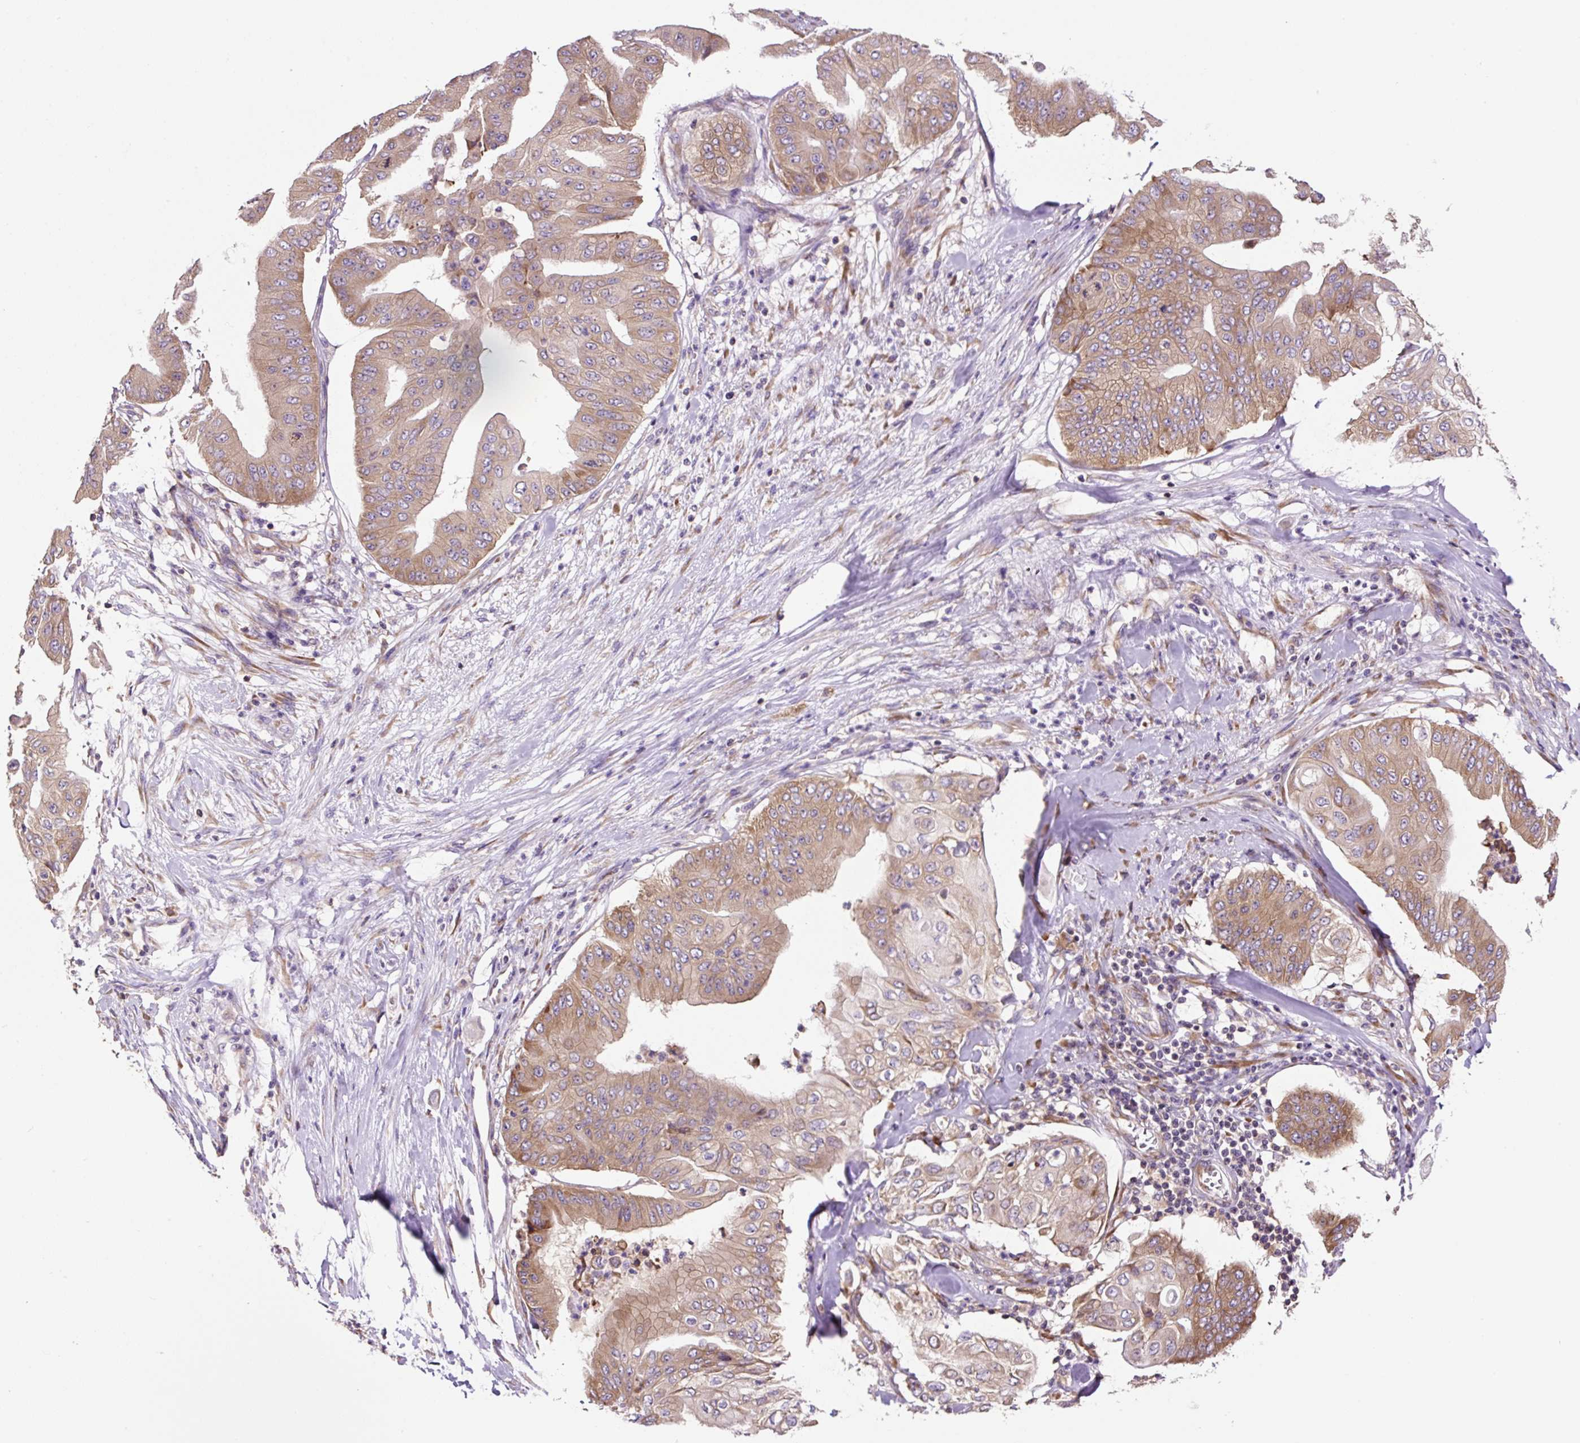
{"staining": {"intensity": "moderate", "quantity": "25%-75%", "location": "cytoplasmic/membranous"}, "tissue": "pancreatic cancer", "cell_type": "Tumor cells", "image_type": "cancer", "snomed": [{"axis": "morphology", "description": "Adenocarcinoma, NOS"}, {"axis": "topography", "description": "Pancreas"}], "caption": "Adenocarcinoma (pancreatic) was stained to show a protein in brown. There is medium levels of moderate cytoplasmic/membranous expression in approximately 25%-75% of tumor cells.", "gene": "RPS23", "patient": {"sex": "female", "age": 77}}